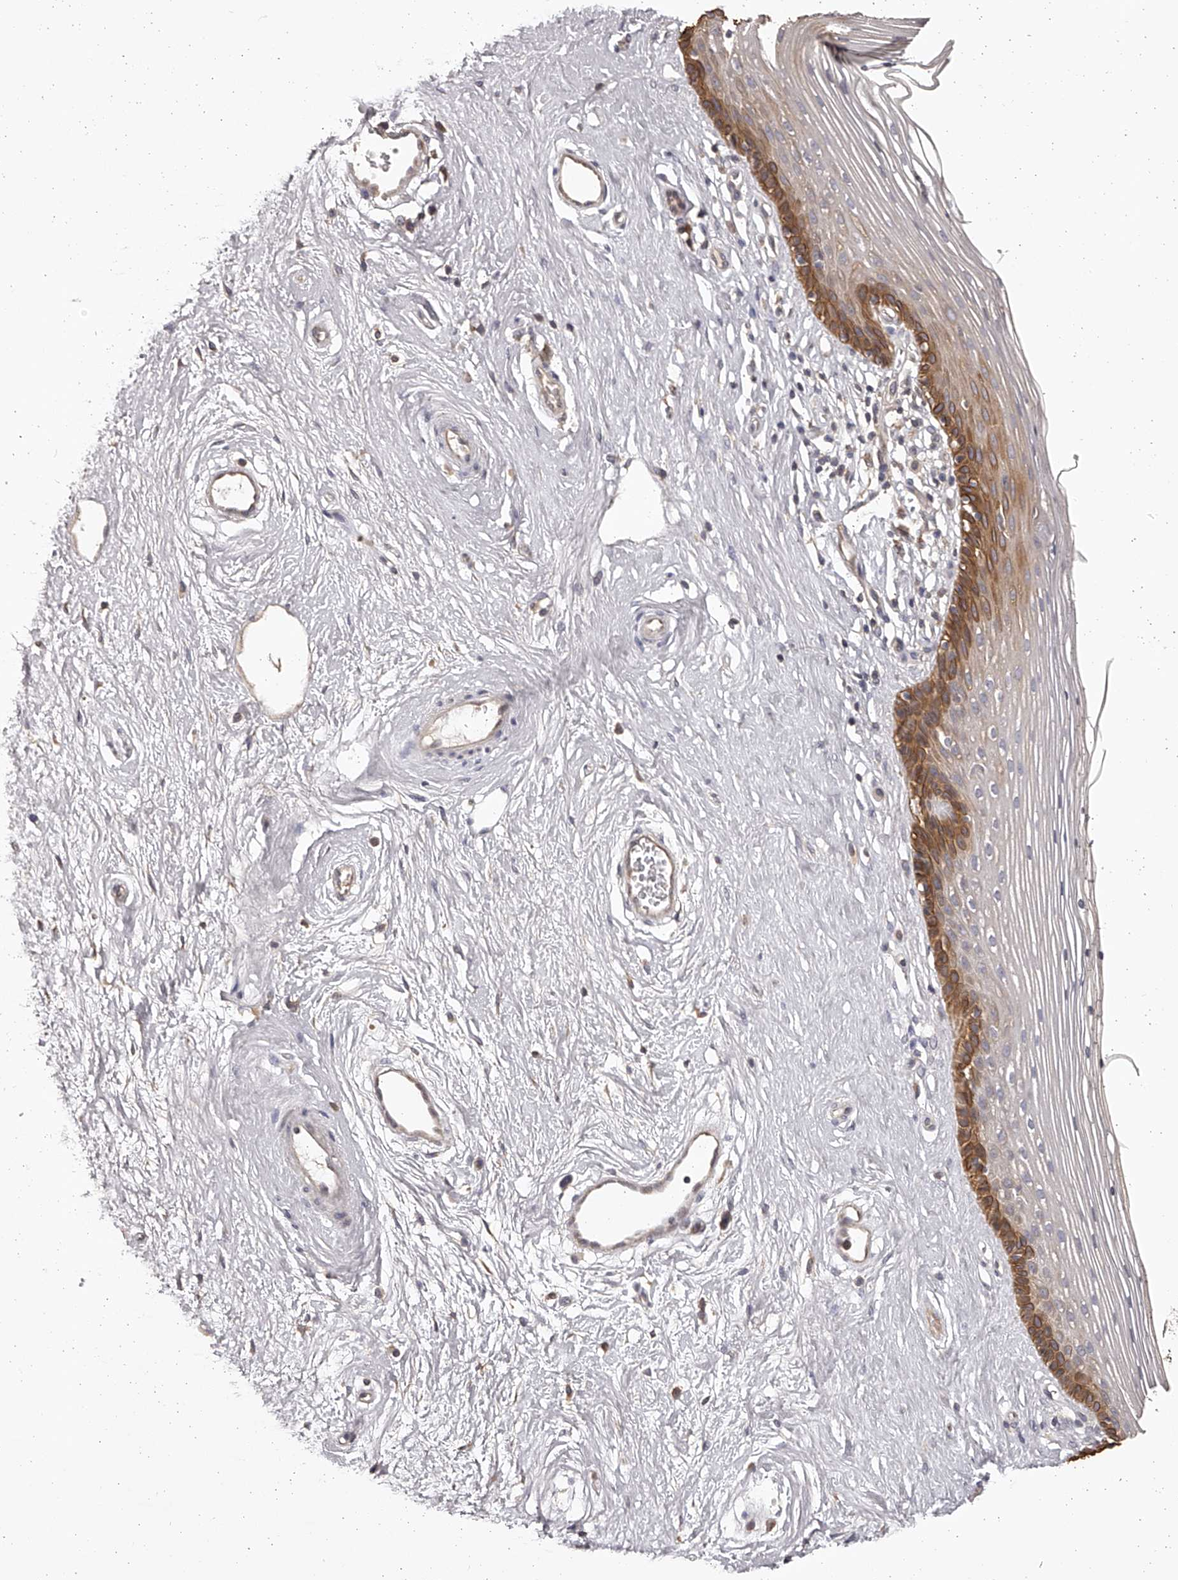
{"staining": {"intensity": "strong", "quantity": "<25%", "location": "cytoplasmic/membranous"}, "tissue": "vagina", "cell_type": "Squamous epithelial cells", "image_type": "normal", "snomed": [{"axis": "morphology", "description": "Normal tissue, NOS"}, {"axis": "topography", "description": "Vagina"}], "caption": "A brown stain highlights strong cytoplasmic/membranous staining of a protein in squamous epithelial cells of unremarkable vagina.", "gene": "TNN", "patient": {"sex": "female", "age": 46}}